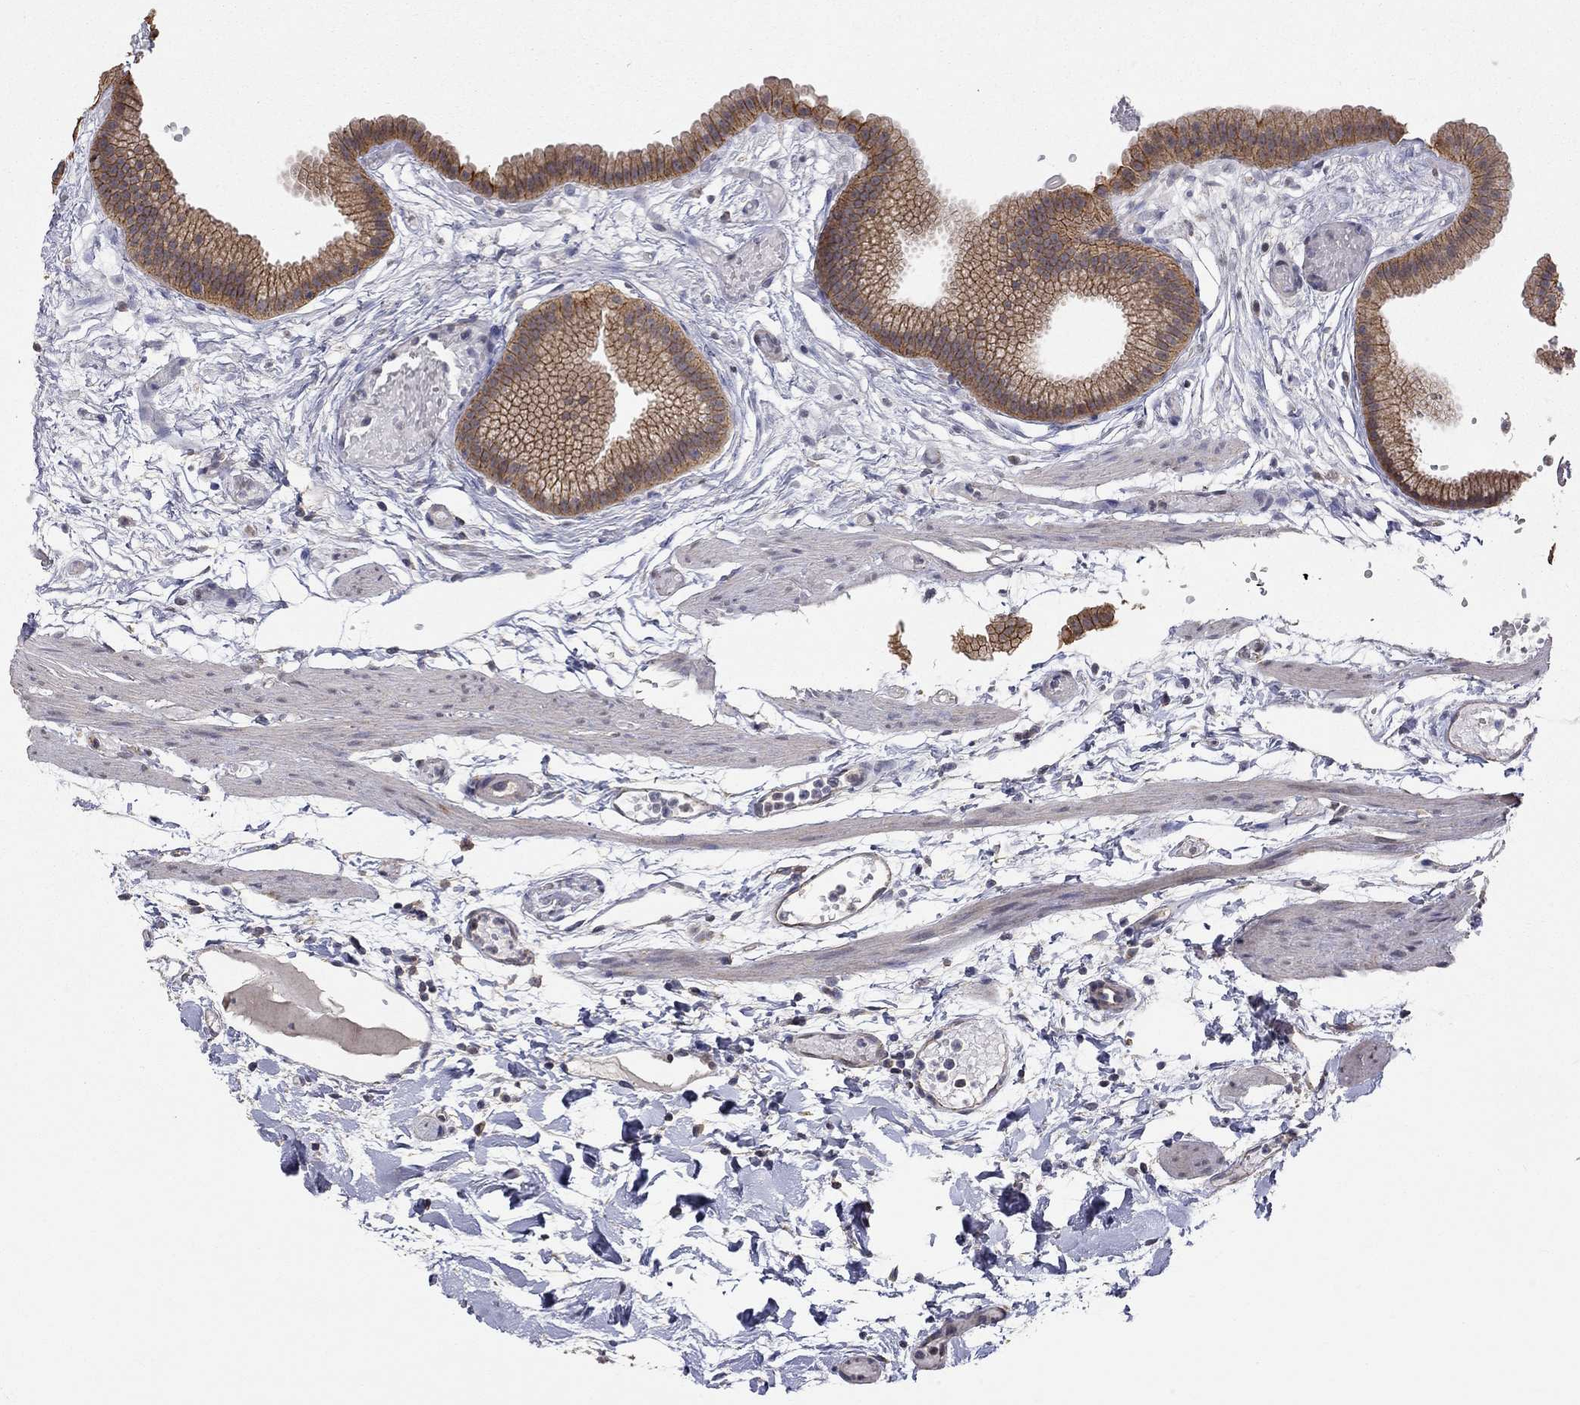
{"staining": {"intensity": "strong", "quantity": ">75%", "location": "cytoplasmic/membranous"}, "tissue": "gallbladder", "cell_type": "Glandular cells", "image_type": "normal", "snomed": [{"axis": "morphology", "description": "Normal tissue, NOS"}, {"axis": "topography", "description": "Gallbladder"}], "caption": "Protein staining by IHC displays strong cytoplasmic/membranous expression in about >75% of glandular cells in benign gallbladder. (Brightfield microscopy of DAB IHC at high magnification).", "gene": "ANKRA2", "patient": {"sex": "female", "age": 45}}